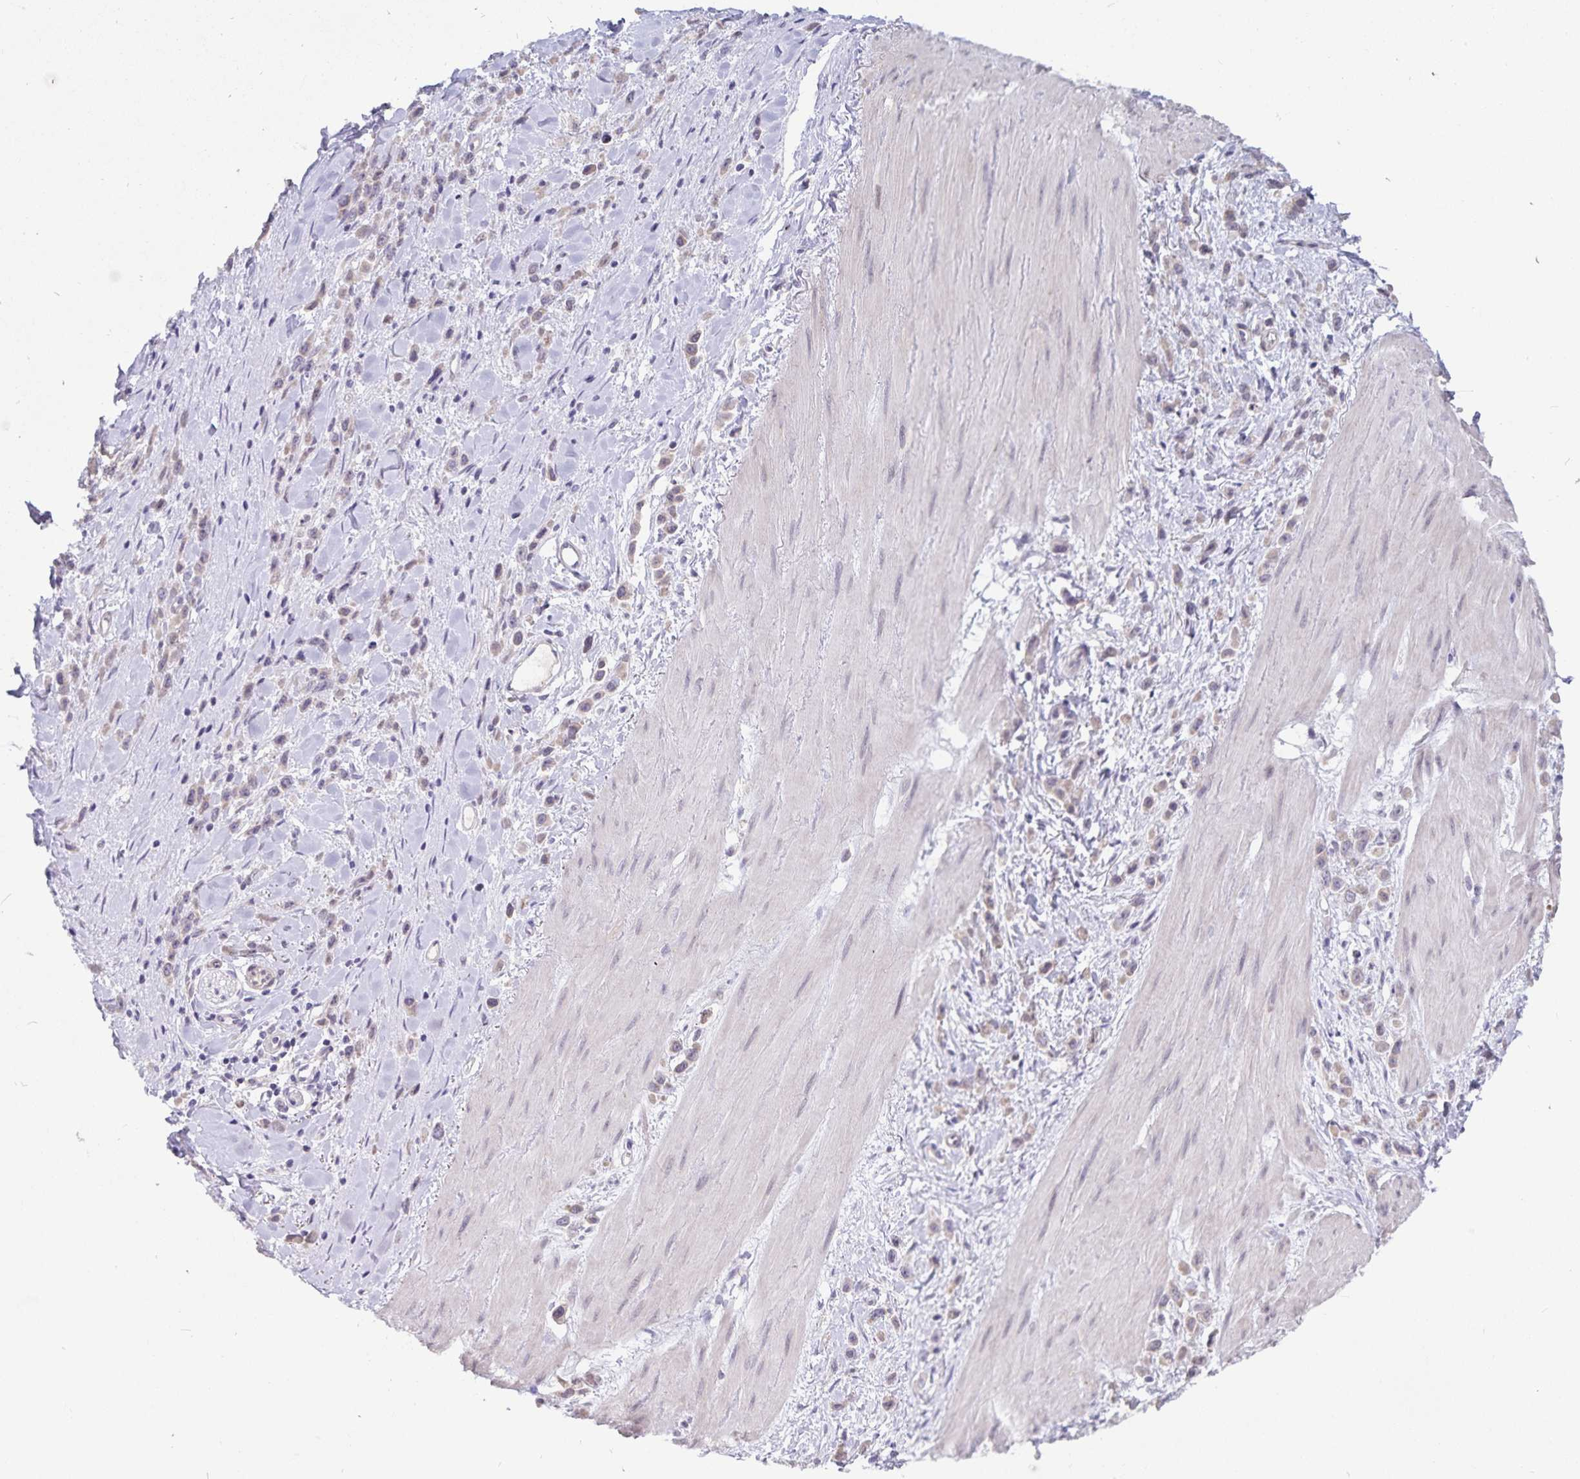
{"staining": {"intensity": "negative", "quantity": "none", "location": "none"}, "tissue": "stomach cancer", "cell_type": "Tumor cells", "image_type": "cancer", "snomed": [{"axis": "morphology", "description": "Adenocarcinoma, NOS"}, {"axis": "topography", "description": "Stomach"}], "caption": "This is a photomicrograph of IHC staining of adenocarcinoma (stomach), which shows no staining in tumor cells. The staining was performed using DAB (3,3'-diaminobenzidine) to visualize the protein expression in brown, while the nuclei were stained in blue with hematoxylin (Magnification: 20x).", "gene": "ATP2A2", "patient": {"sex": "male", "age": 47}}